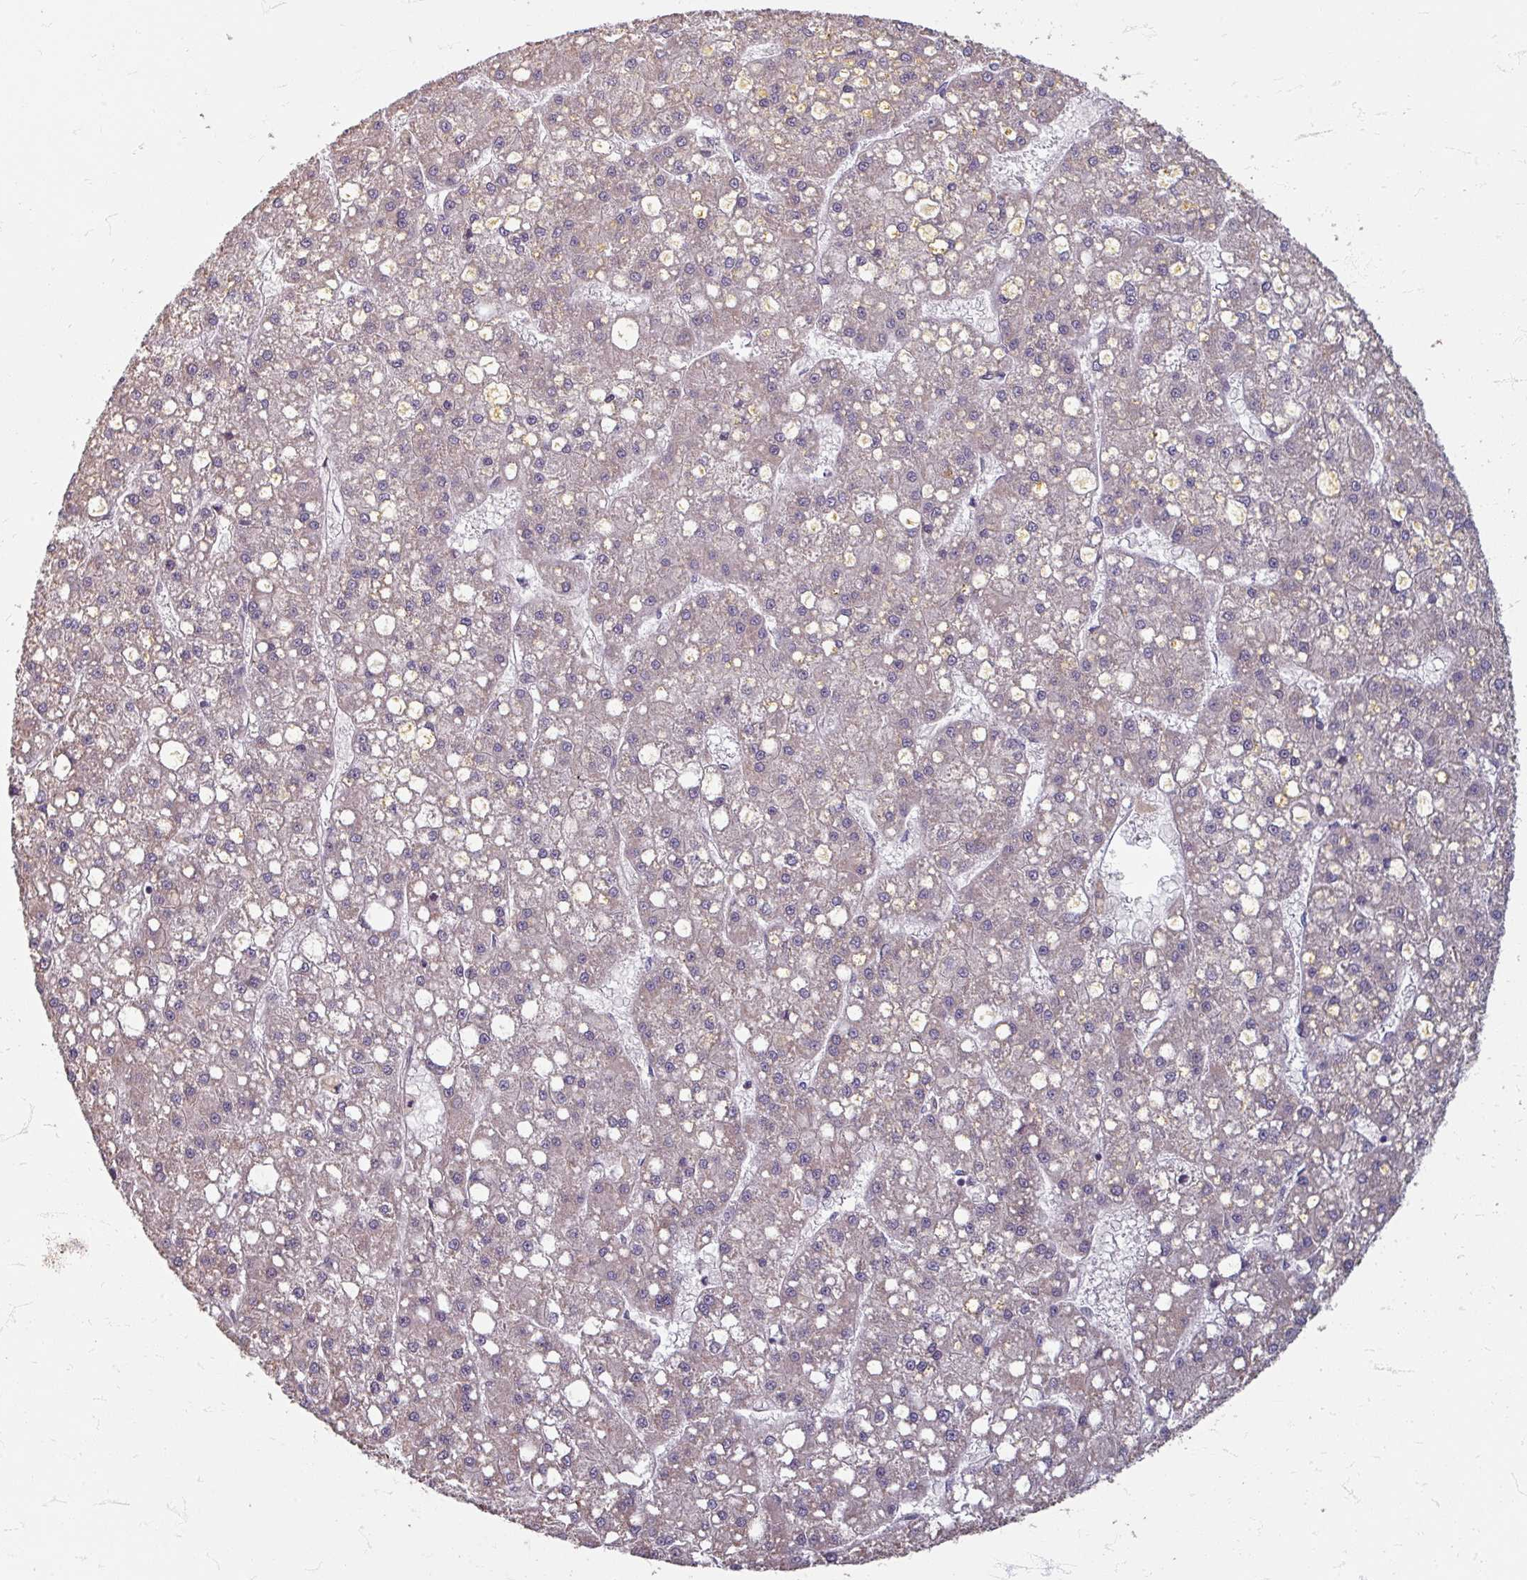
{"staining": {"intensity": "negative", "quantity": "none", "location": "none"}, "tissue": "liver cancer", "cell_type": "Tumor cells", "image_type": "cancer", "snomed": [{"axis": "morphology", "description": "Carcinoma, Hepatocellular, NOS"}, {"axis": "topography", "description": "Liver"}], "caption": "Tumor cells show no significant protein staining in liver cancer.", "gene": "STAM", "patient": {"sex": "male", "age": 67}}